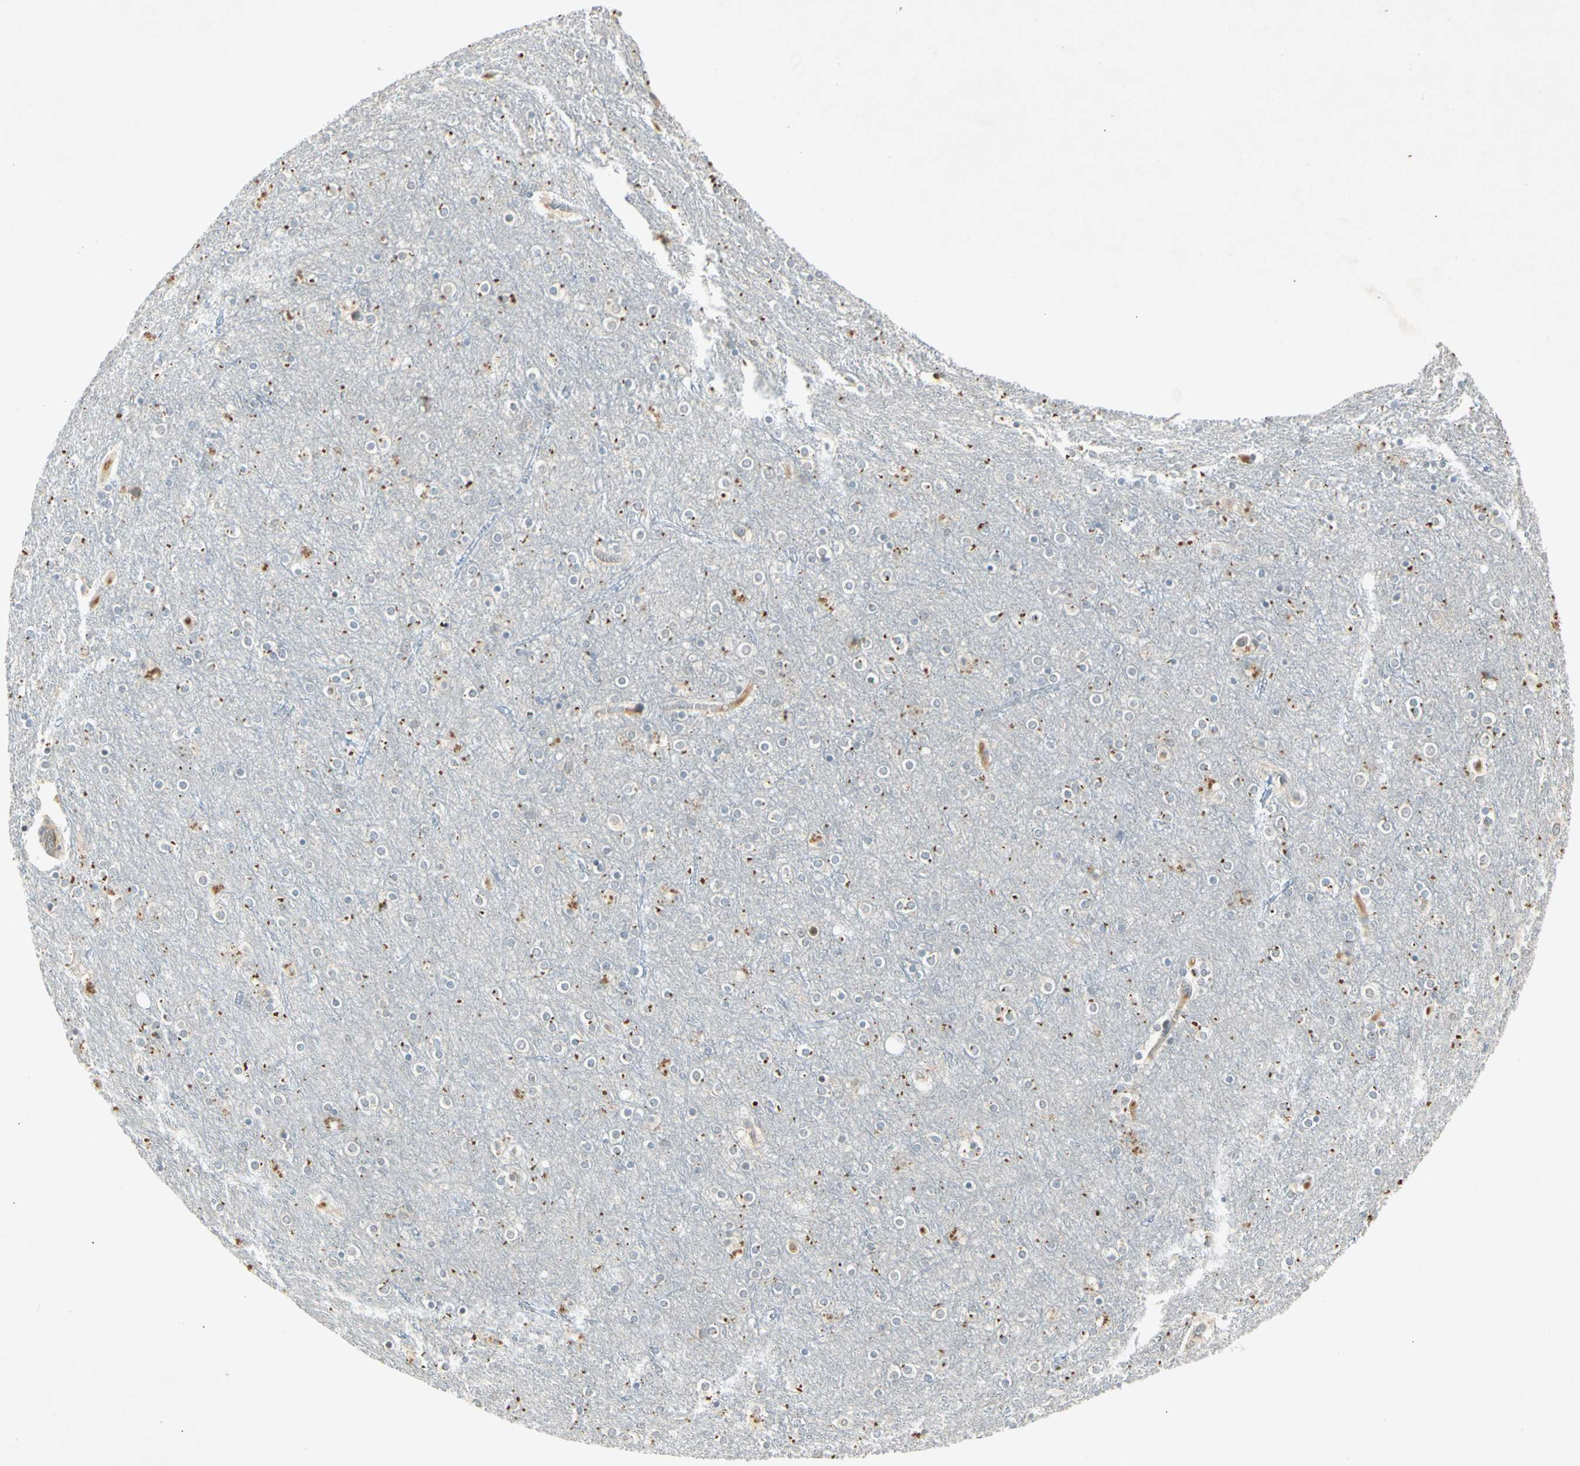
{"staining": {"intensity": "weak", "quantity": ">75%", "location": "cytoplasmic/membranous"}, "tissue": "cerebral cortex", "cell_type": "Endothelial cells", "image_type": "normal", "snomed": [{"axis": "morphology", "description": "Normal tissue, NOS"}, {"axis": "topography", "description": "Cerebral cortex"}], "caption": "Cerebral cortex stained for a protein (brown) shows weak cytoplasmic/membranous positive staining in approximately >75% of endothelial cells.", "gene": "PITX1", "patient": {"sex": "female", "age": 54}}